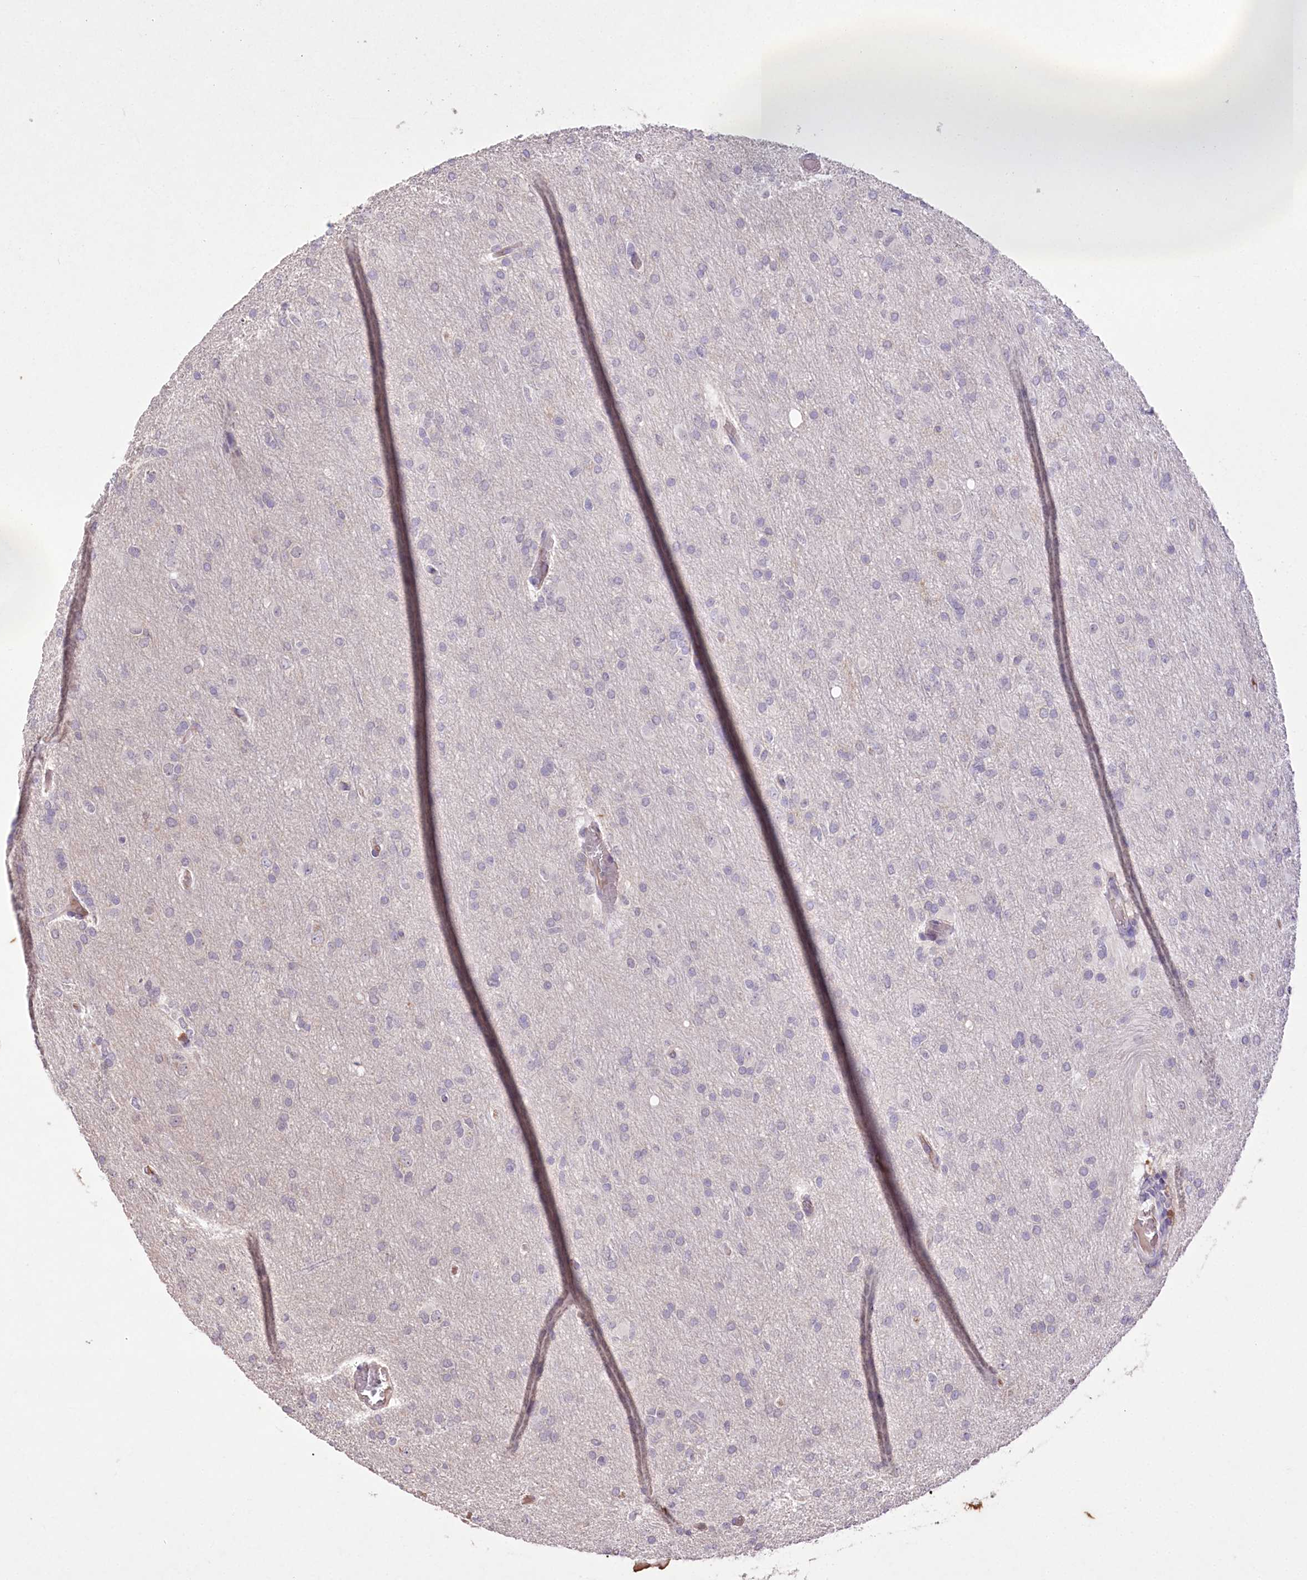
{"staining": {"intensity": "negative", "quantity": "none", "location": "none"}, "tissue": "glioma", "cell_type": "Tumor cells", "image_type": "cancer", "snomed": [{"axis": "morphology", "description": "Glioma, malignant, High grade"}, {"axis": "topography", "description": "Cerebral cortex"}], "caption": "Tumor cells show no significant positivity in glioma. (DAB (3,3'-diaminobenzidine) immunohistochemistry (IHC), high magnification).", "gene": "ENPP1", "patient": {"sex": "female", "age": 36}}